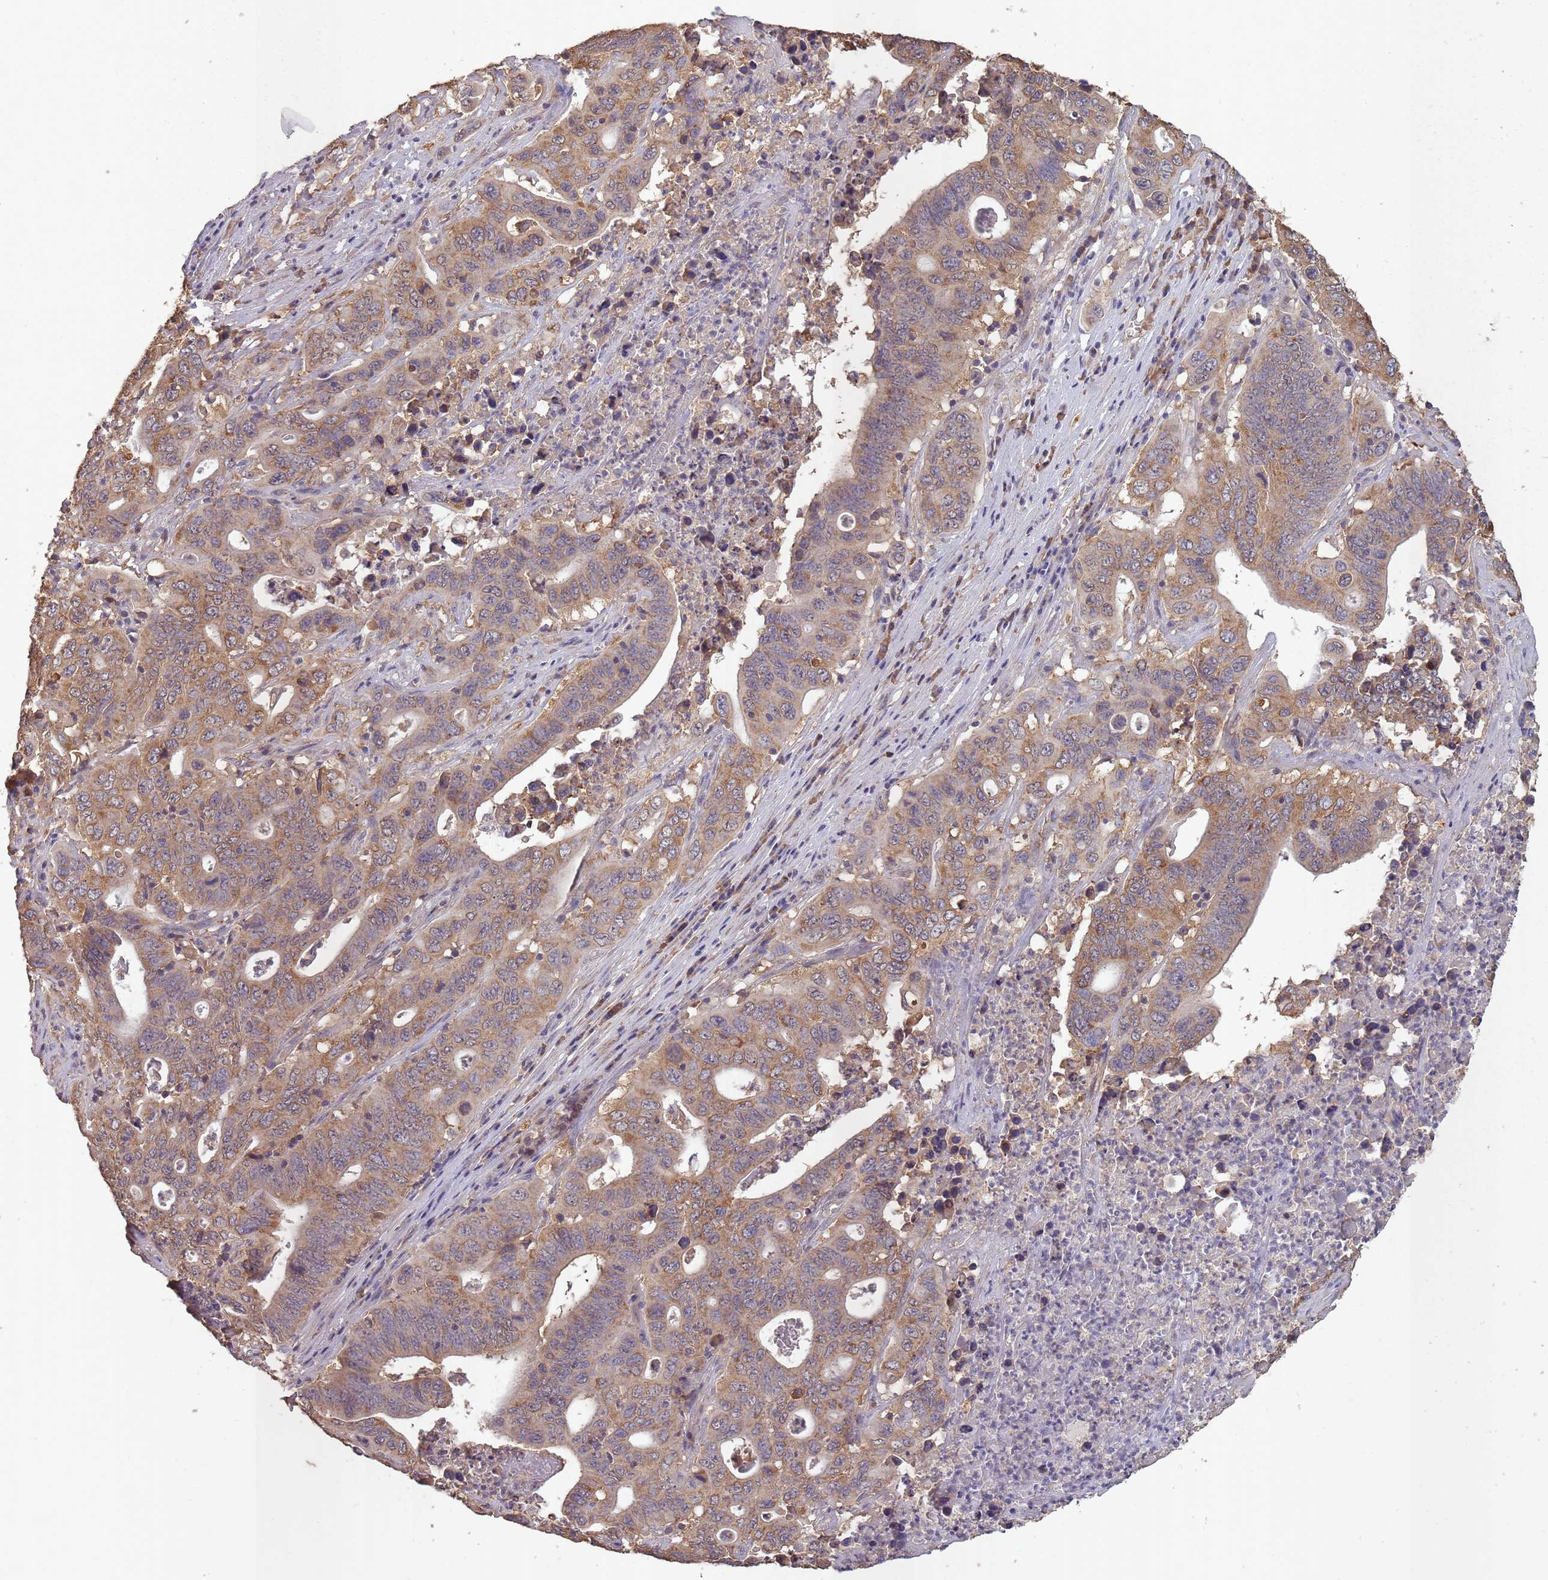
{"staining": {"intensity": "moderate", "quantity": ">75%", "location": "cytoplasmic/membranous"}, "tissue": "lung cancer", "cell_type": "Tumor cells", "image_type": "cancer", "snomed": [{"axis": "morphology", "description": "Adenocarcinoma, NOS"}, {"axis": "topography", "description": "Lung"}], "caption": "Moderate cytoplasmic/membranous staining is seen in about >75% of tumor cells in lung cancer. Immunohistochemistry stains the protein of interest in brown and the nuclei are stained blue.", "gene": "SANBR", "patient": {"sex": "female", "age": 60}}